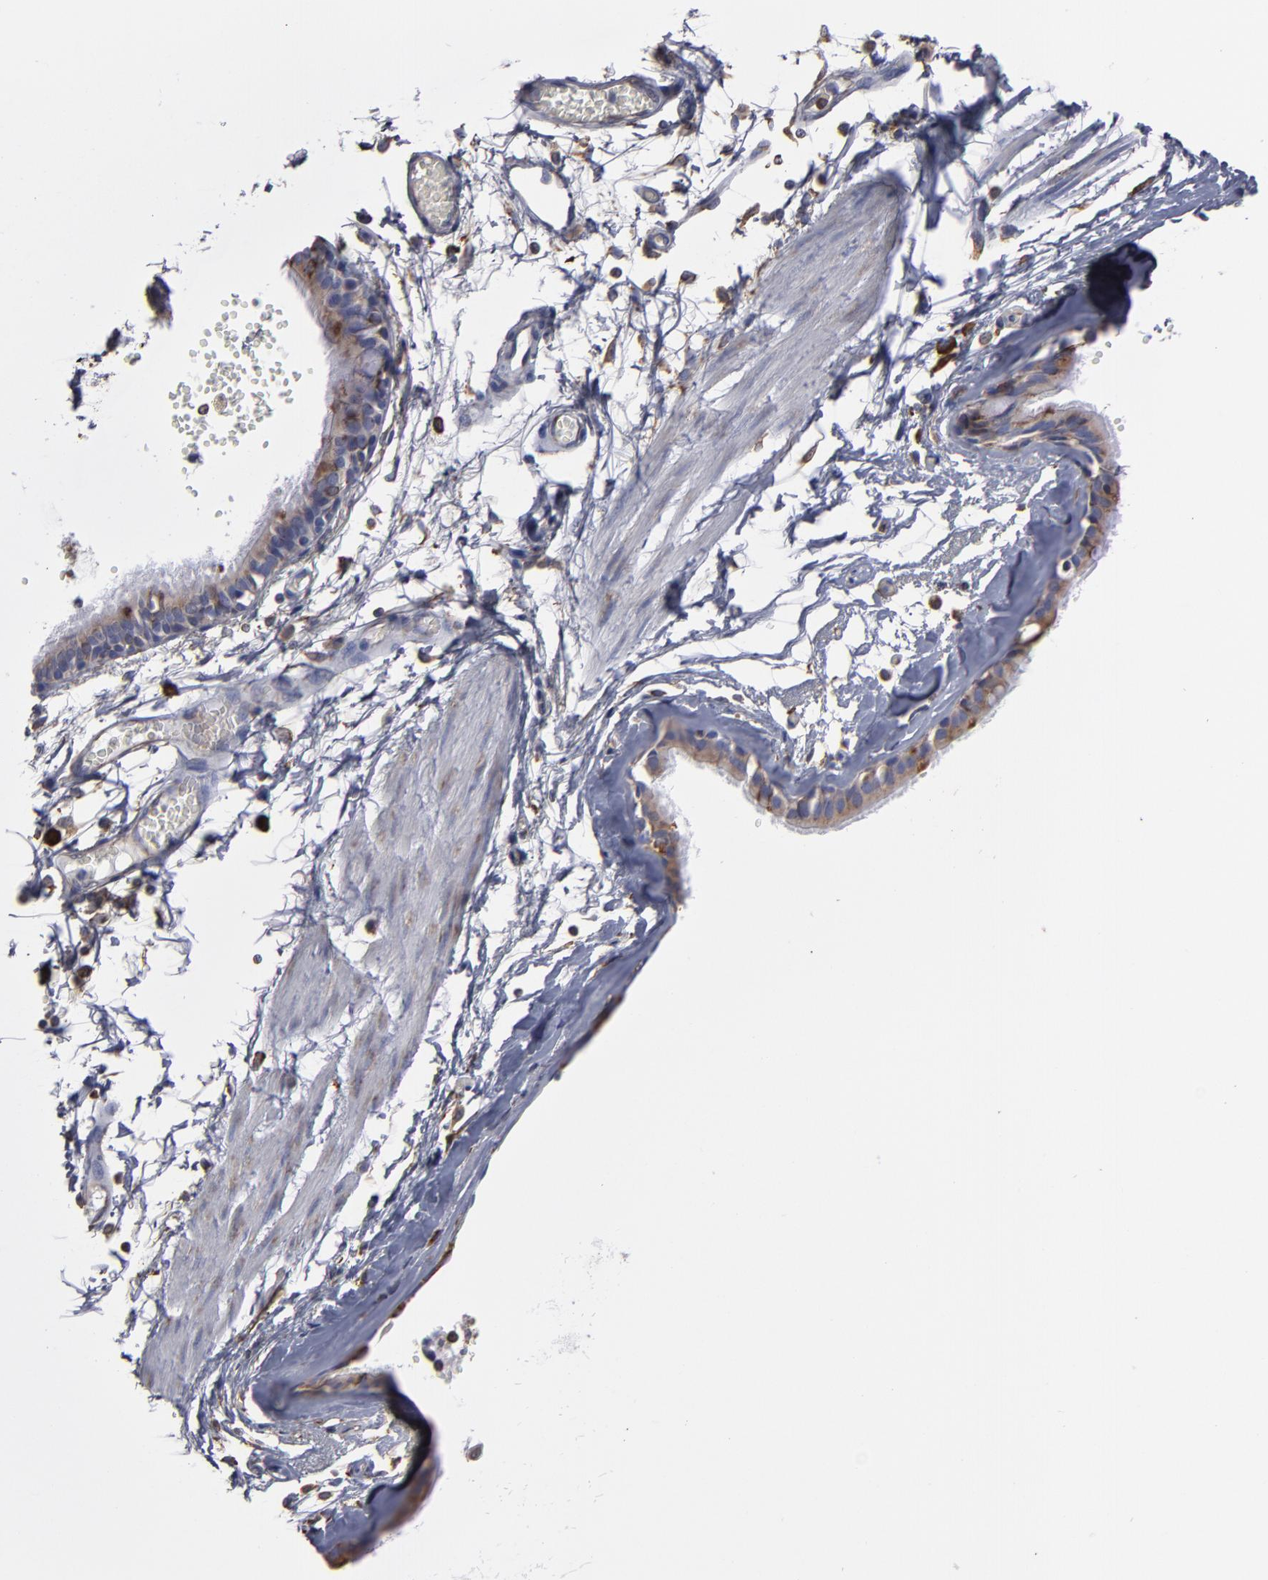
{"staining": {"intensity": "moderate", "quantity": ">75%", "location": "cytoplasmic/membranous"}, "tissue": "bronchus", "cell_type": "Respiratory epithelial cells", "image_type": "normal", "snomed": [{"axis": "morphology", "description": "Normal tissue, NOS"}, {"axis": "topography", "description": "Bronchus"}, {"axis": "topography", "description": "Lung"}], "caption": "Bronchus stained with a brown dye exhibits moderate cytoplasmic/membranous positive expression in about >75% of respiratory epithelial cells.", "gene": "SND1", "patient": {"sex": "female", "age": 56}}